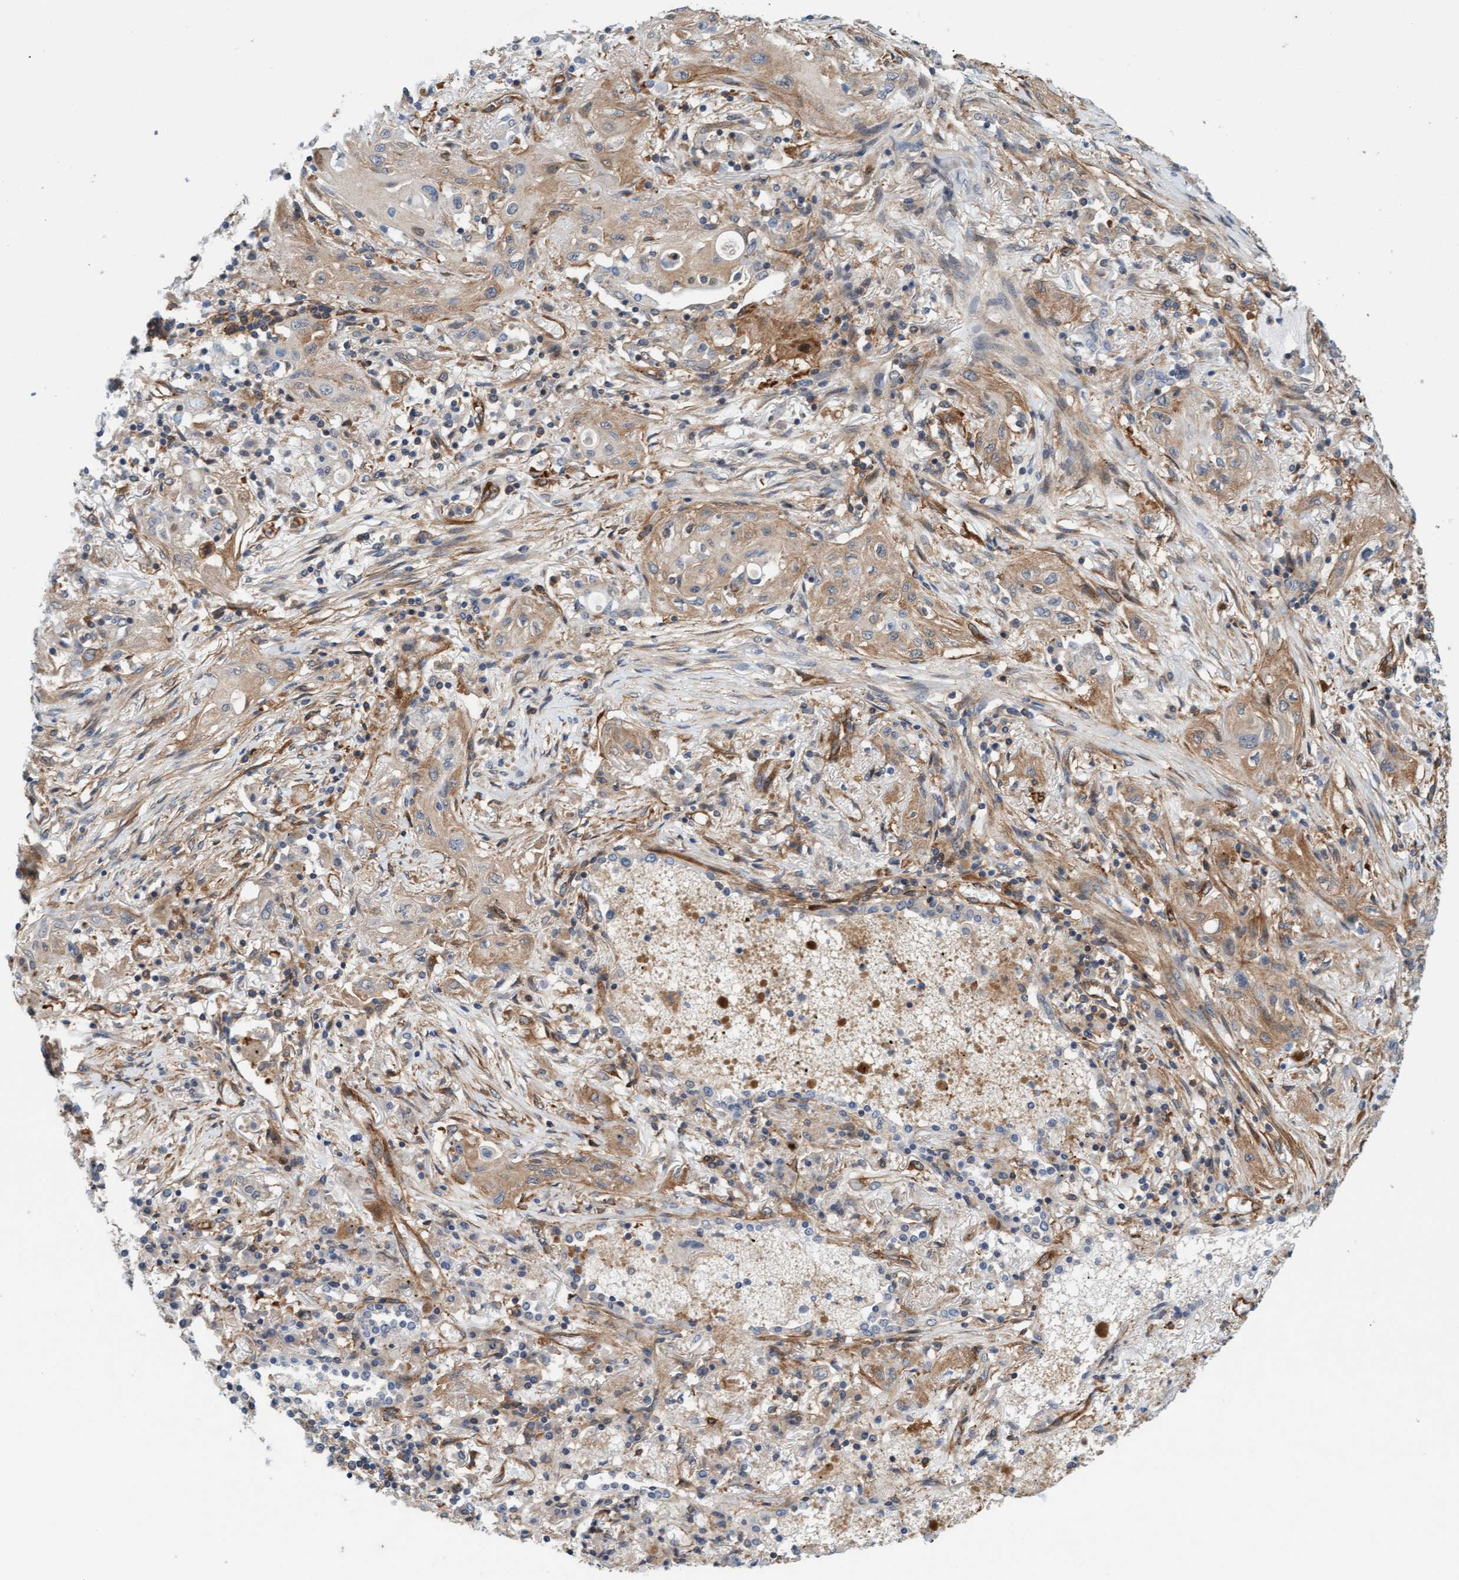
{"staining": {"intensity": "weak", "quantity": ">75%", "location": "cytoplasmic/membranous"}, "tissue": "lung cancer", "cell_type": "Tumor cells", "image_type": "cancer", "snomed": [{"axis": "morphology", "description": "Squamous cell carcinoma, NOS"}, {"axis": "topography", "description": "Lung"}], "caption": "Weak cytoplasmic/membranous protein positivity is appreciated in about >75% of tumor cells in lung cancer (squamous cell carcinoma). (DAB = brown stain, brightfield microscopy at high magnification).", "gene": "FMNL3", "patient": {"sex": "female", "age": 47}}